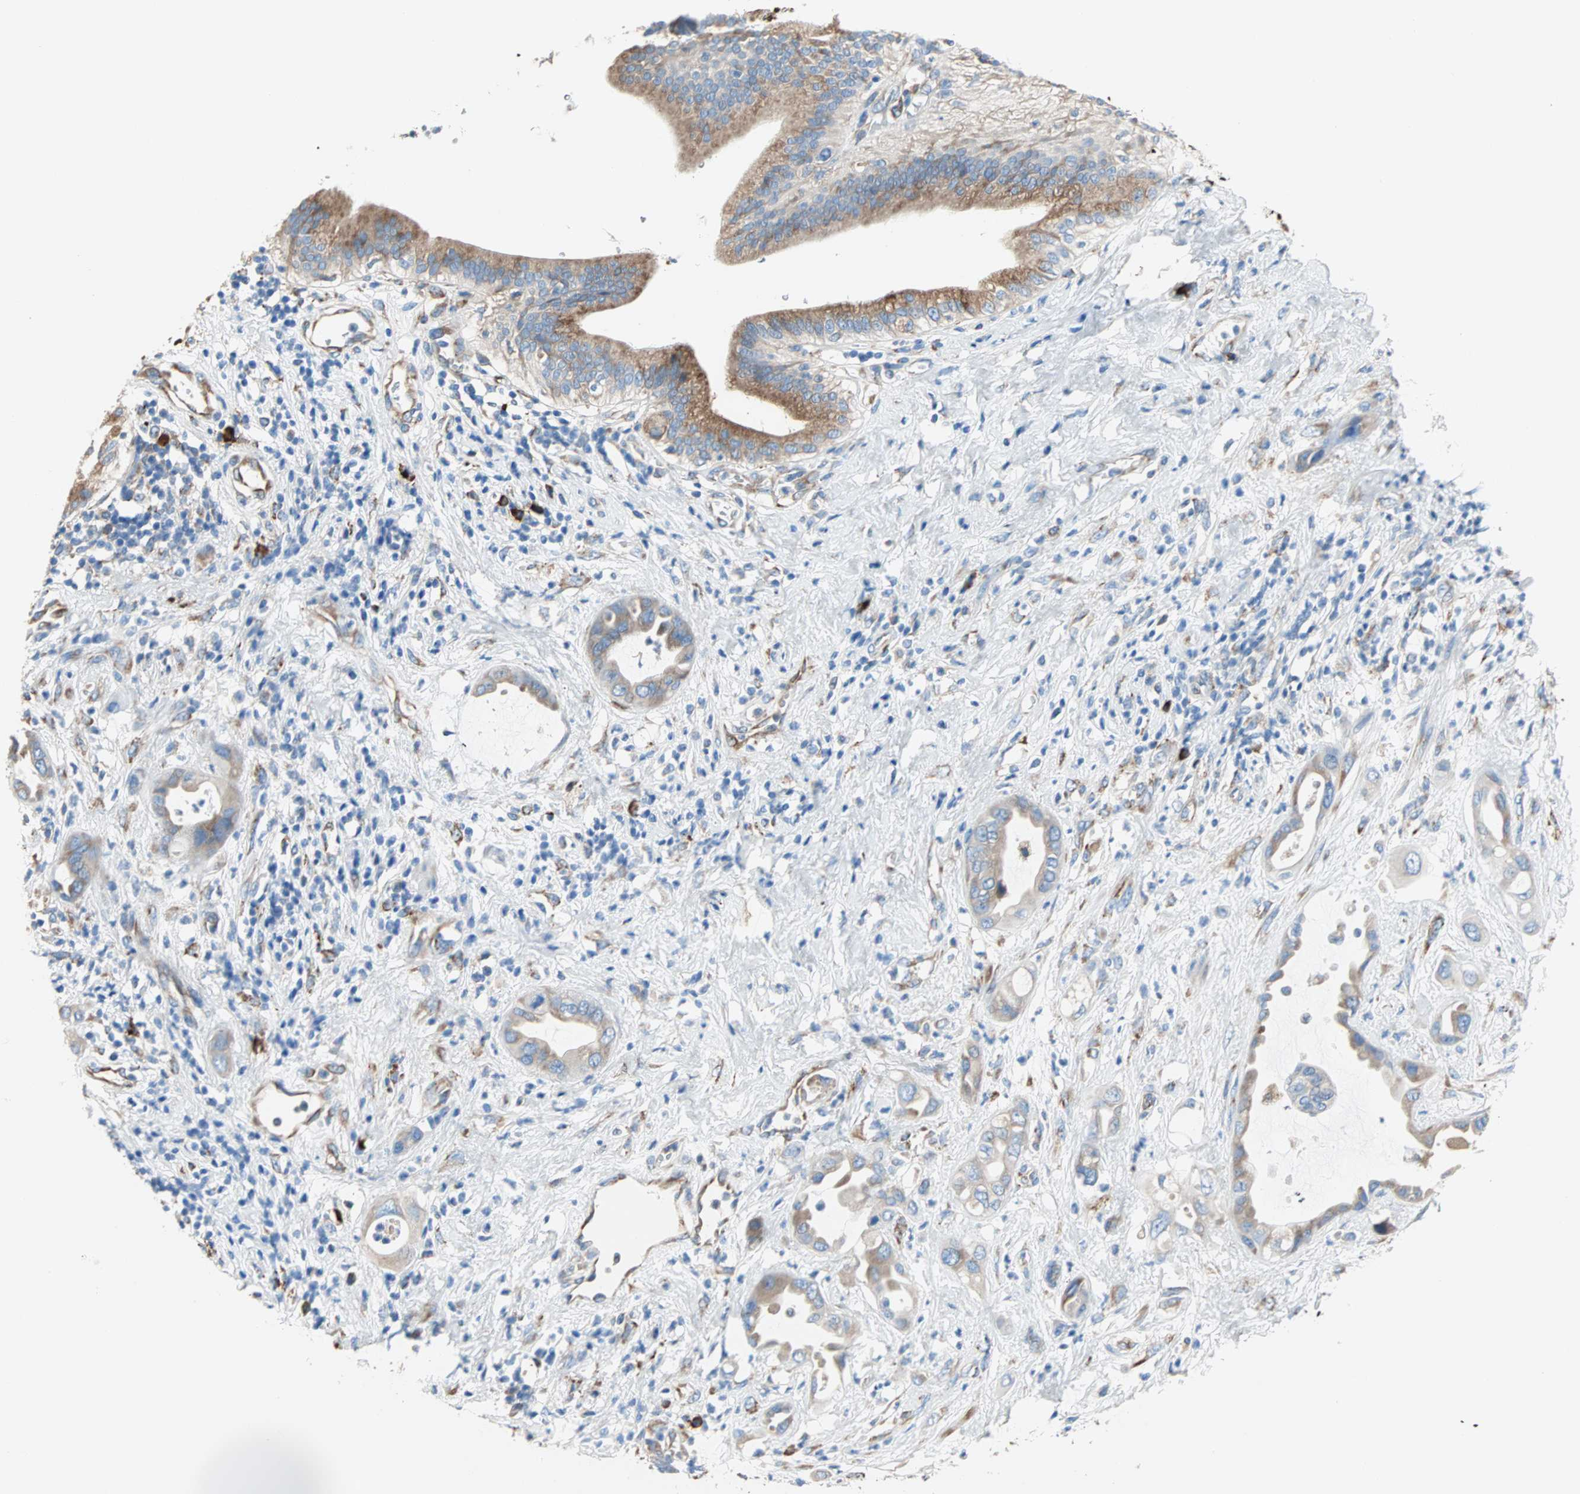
{"staining": {"intensity": "moderate", "quantity": ">75%", "location": "cytoplasmic/membranous"}, "tissue": "pancreatic cancer", "cell_type": "Tumor cells", "image_type": "cancer", "snomed": [{"axis": "morphology", "description": "Adenocarcinoma, NOS"}, {"axis": "morphology", "description": "Adenocarcinoma, metastatic, NOS"}, {"axis": "topography", "description": "Lymph node"}, {"axis": "topography", "description": "Pancreas"}, {"axis": "topography", "description": "Duodenum"}], "caption": "Adenocarcinoma (pancreatic) stained for a protein reveals moderate cytoplasmic/membranous positivity in tumor cells.", "gene": "PLCXD1", "patient": {"sex": "female", "age": 64}}